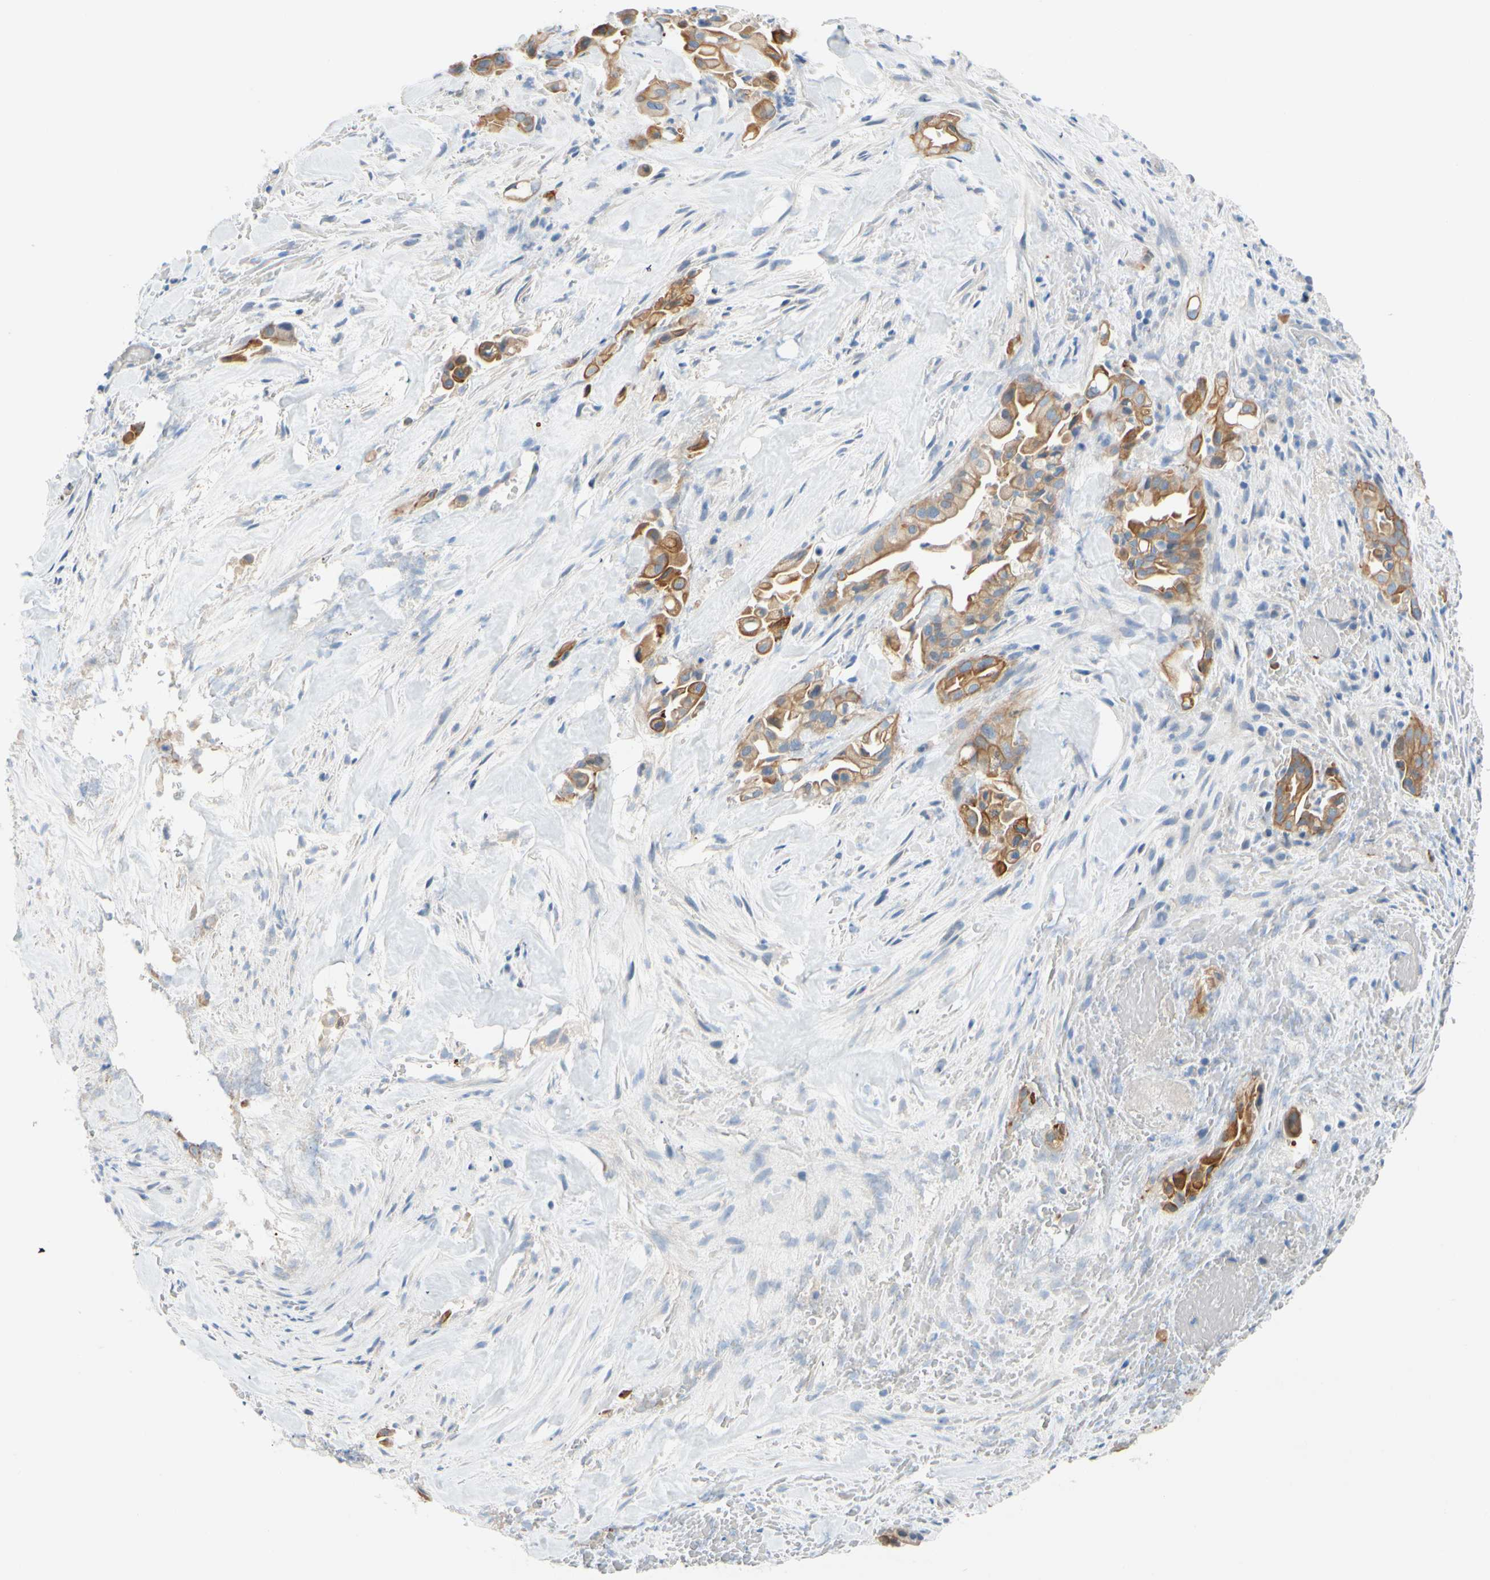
{"staining": {"intensity": "moderate", "quantity": ">75%", "location": "cytoplasmic/membranous"}, "tissue": "liver cancer", "cell_type": "Tumor cells", "image_type": "cancer", "snomed": [{"axis": "morphology", "description": "Cholangiocarcinoma"}, {"axis": "topography", "description": "Liver"}], "caption": "A medium amount of moderate cytoplasmic/membranous staining is appreciated in approximately >75% of tumor cells in cholangiocarcinoma (liver) tissue.", "gene": "ZNF132", "patient": {"sex": "female", "age": 68}}